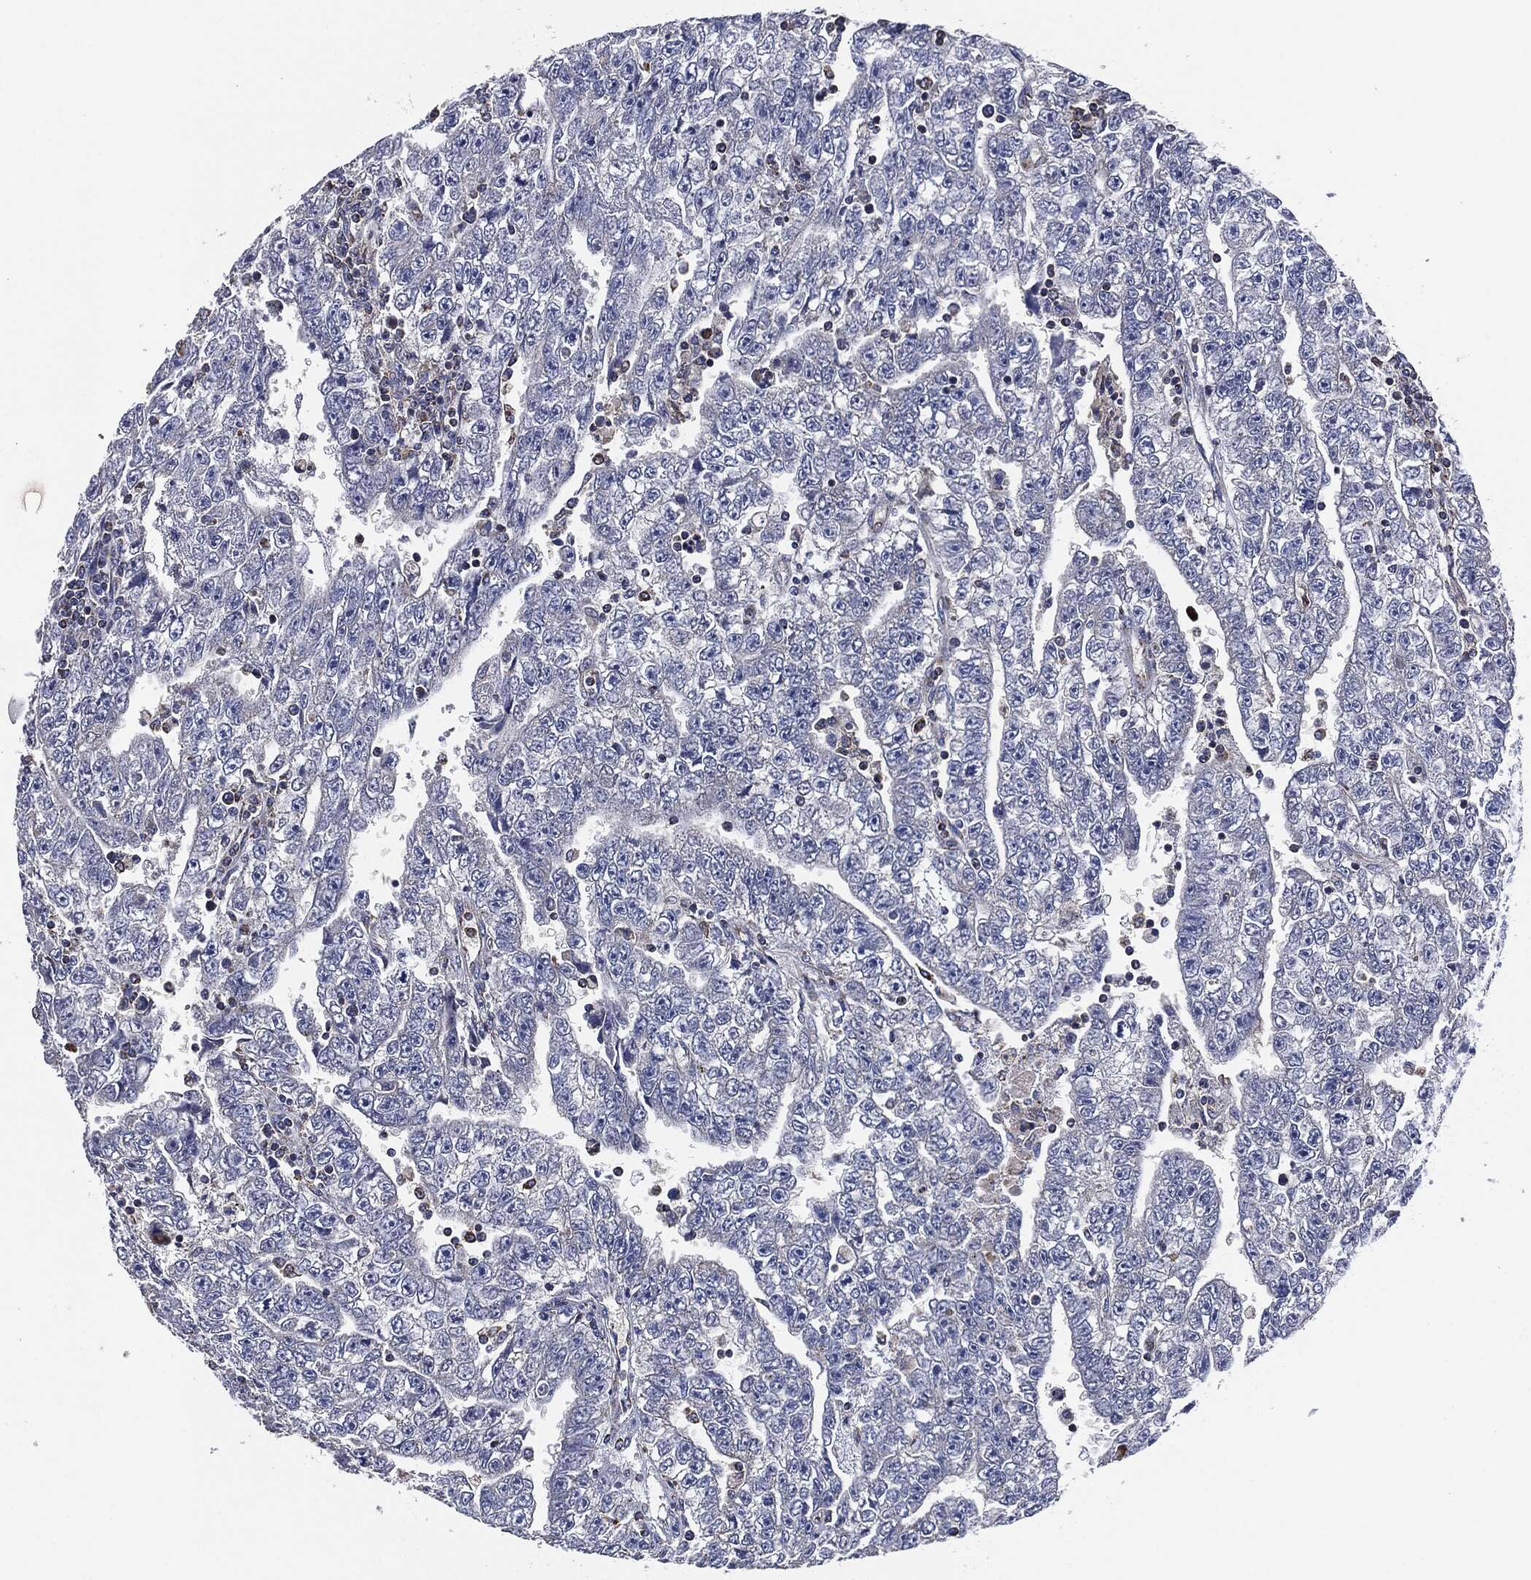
{"staining": {"intensity": "negative", "quantity": "none", "location": "none"}, "tissue": "testis cancer", "cell_type": "Tumor cells", "image_type": "cancer", "snomed": [{"axis": "morphology", "description": "Carcinoma, Embryonal, NOS"}, {"axis": "topography", "description": "Testis"}], "caption": "An image of testis cancer stained for a protein displays no brown staining in tumor cells.", "gene": "NDUFV2", "patient": {"sex": "male", "age": 25}}